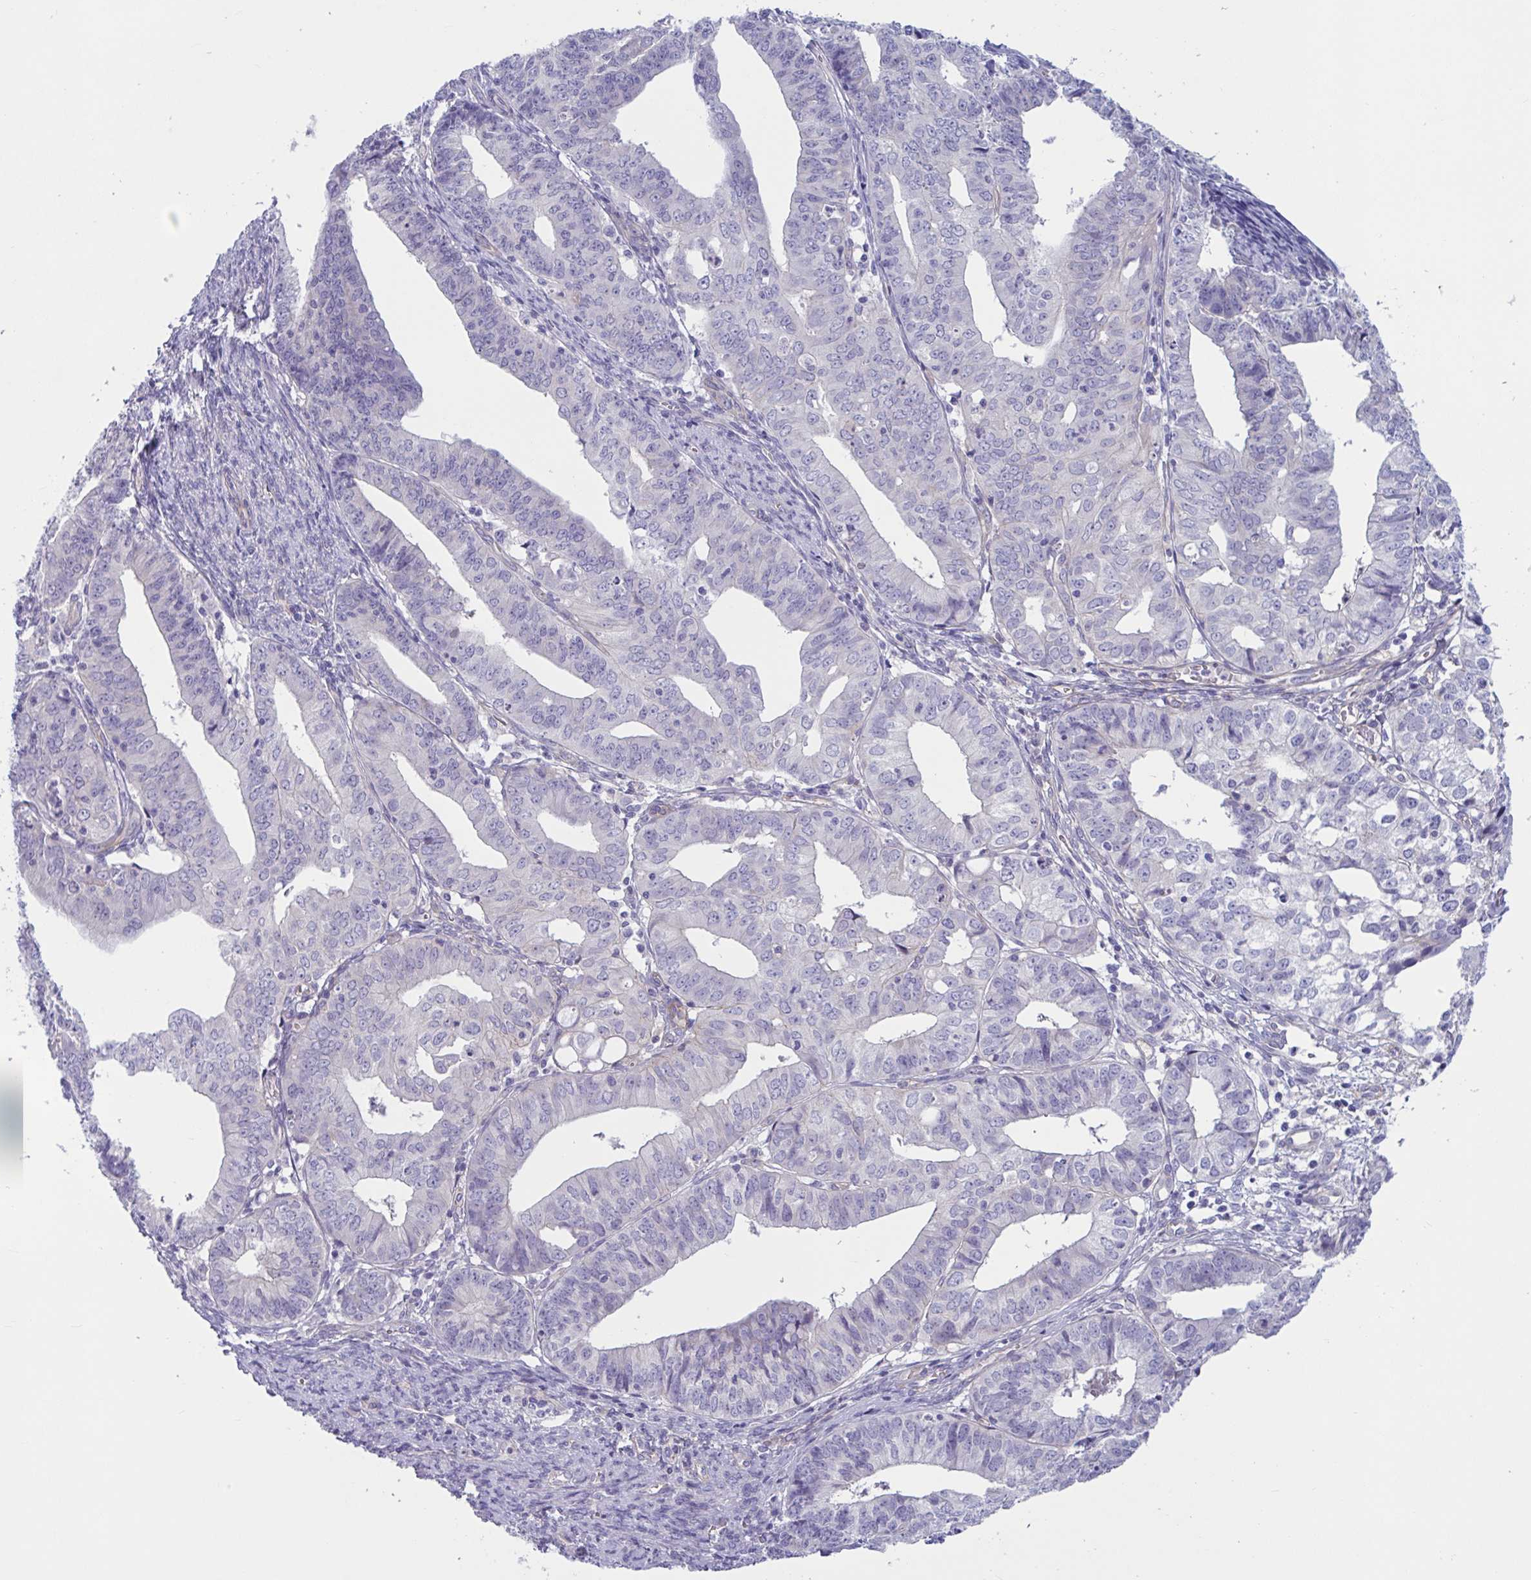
{"staining": {"intensity": "negative", "quantity": "none", "location": "none"}, "tissue": "endometrial cancer", "cell_type": "Tumor cells", "image_type": "cancer", "snomed": [{"axis": "morphology", "description": "Adenocarcinoma, NOS"}, {"axis": "topography", "description": "Endometrium"}], "caption": "Immunohistochemical staining of endometrial adenocarcinoma shows no significant expression in tumor cells.", "gene": "TTC7B", "patient": {"sex": "female", "age": 56}}